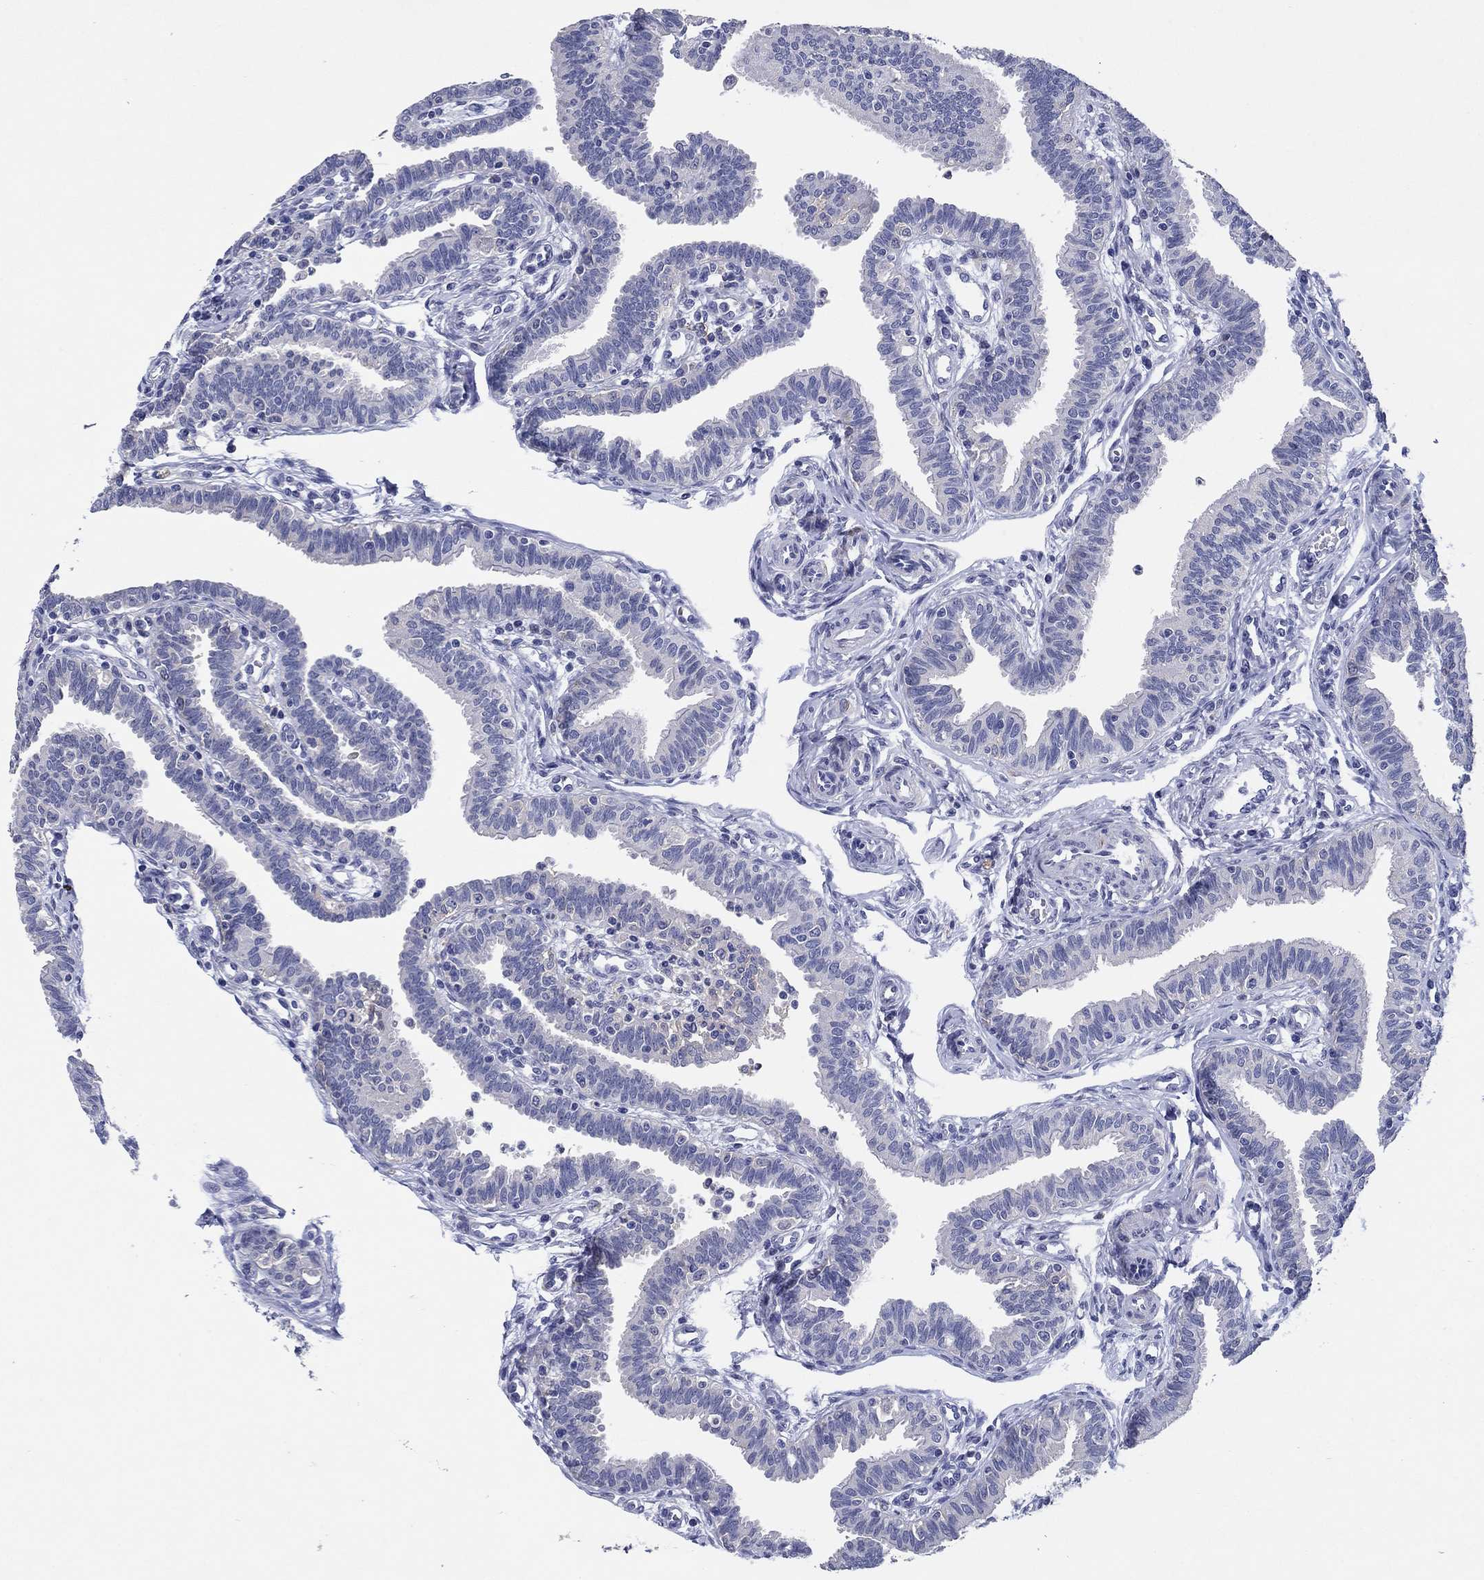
{"staining": {"intensity": "negative", "quantity": "none", "location": "none"}, "tissue": "fallopian tube", "cell_type": "Glandular cells", "image_type": "normal", "snomed": [{"axis": "morphology", "description": "Normal tissue, NOS"}, {"axis": "topography", "description": "Fallopian tube"}], "caption": "This is an immunohistochemistry micrograph of normal human fallopian tube. There is no staining in glandular cells.", "gene": "HDC", "patient": {"sex": "female", "age": 36}}